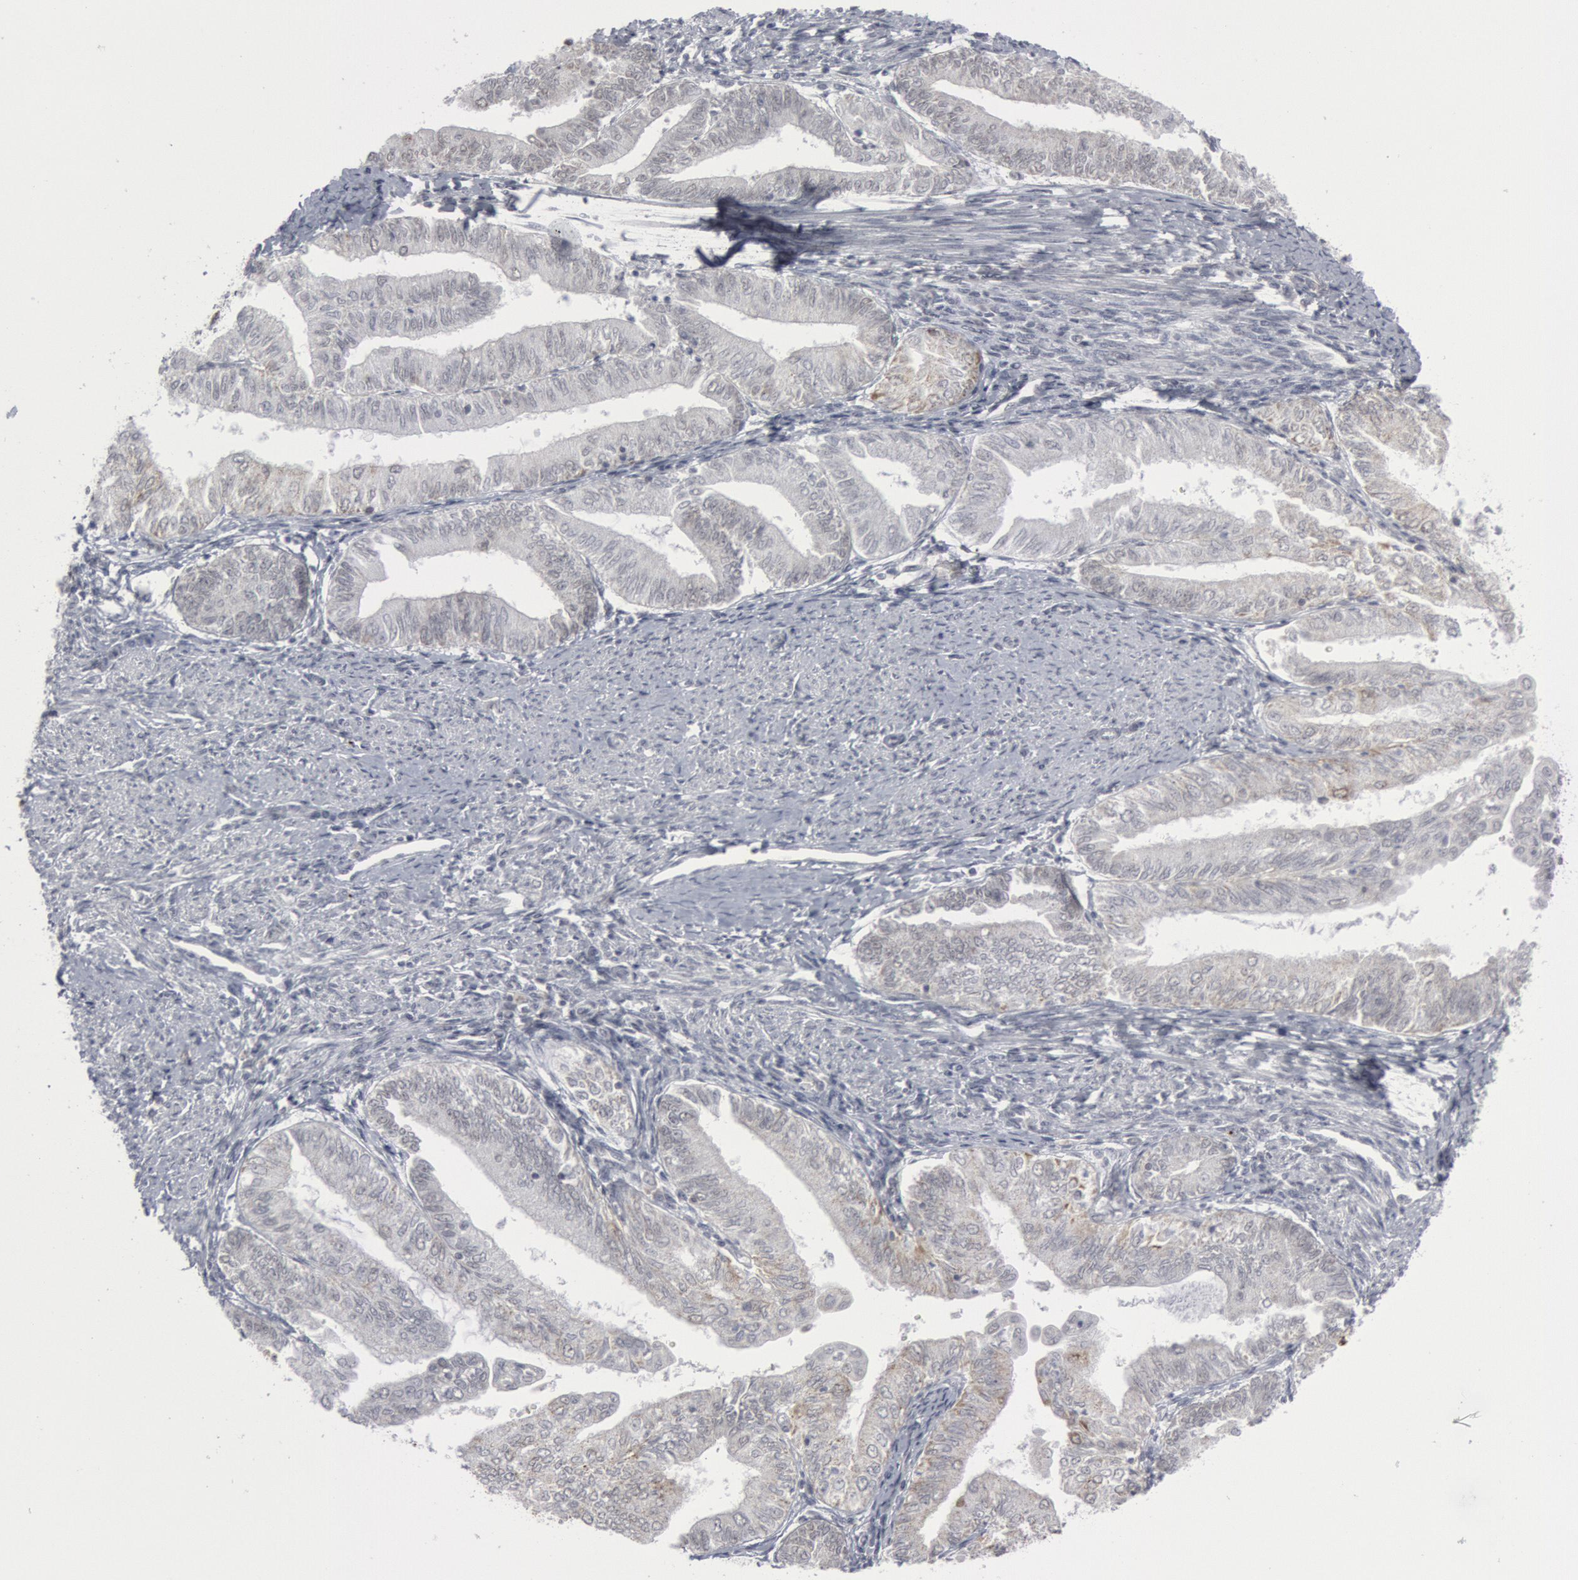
{"staining": {"intensity": "negative", "quantity": "none", "location": "none"}, "tissue": "endometrial cancer", "cell_type": "Tumor cells", "image_type": "cancer", "snomed": [{"axis": "morphology", "description": "Adenocarcinoma, NOS"}, {"axis": "topography", "description": "Endometrium"}], "caption": "This is an IHC histopathology image of endometrial adenocarcinoma. There is no expression in tumor cells.", "gene": "CASP9", "patient": {"sex": "female", "age": 66}}